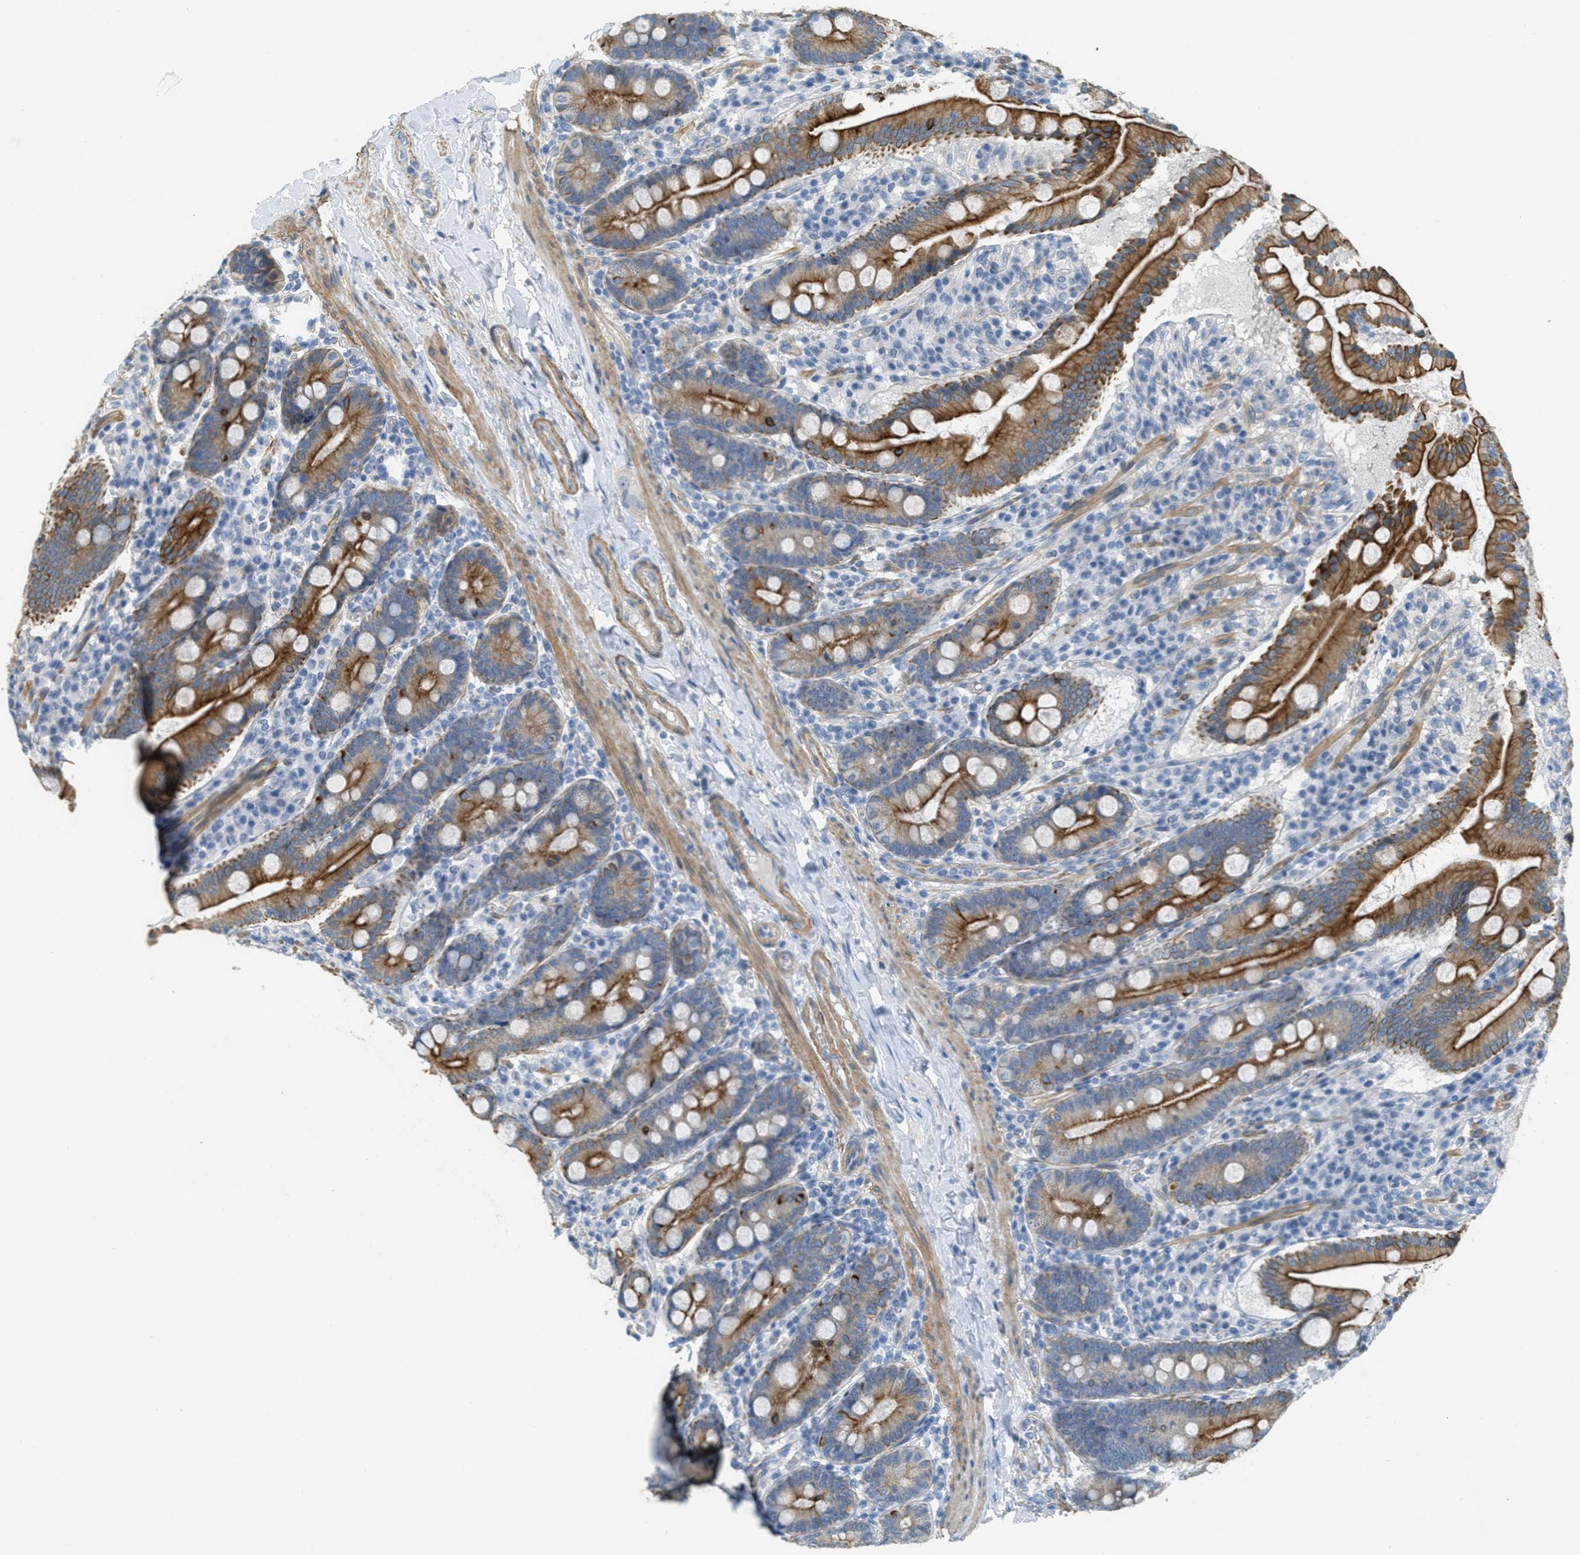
{"staining": {"intensity": "strong", "quantity": ">75%", "location": "cytoplasmic/membranous"}, "tissue": "duodenum", "cell_type": "Glandular cells", "image_type": "normal", "snomed": [{"axis": "morphology", "description": "Normal tissue, NOS"}, {"axis": "topography", "description": "Duodenum"}], "caption": "Immunohistochemistry of normal duodenum demonstrates high levels of strong cytoplasmic/membranous positivity in about >75% of glandular cells.", "gene": "MRS2", "patient": {"sex": "male", "age": 50}}